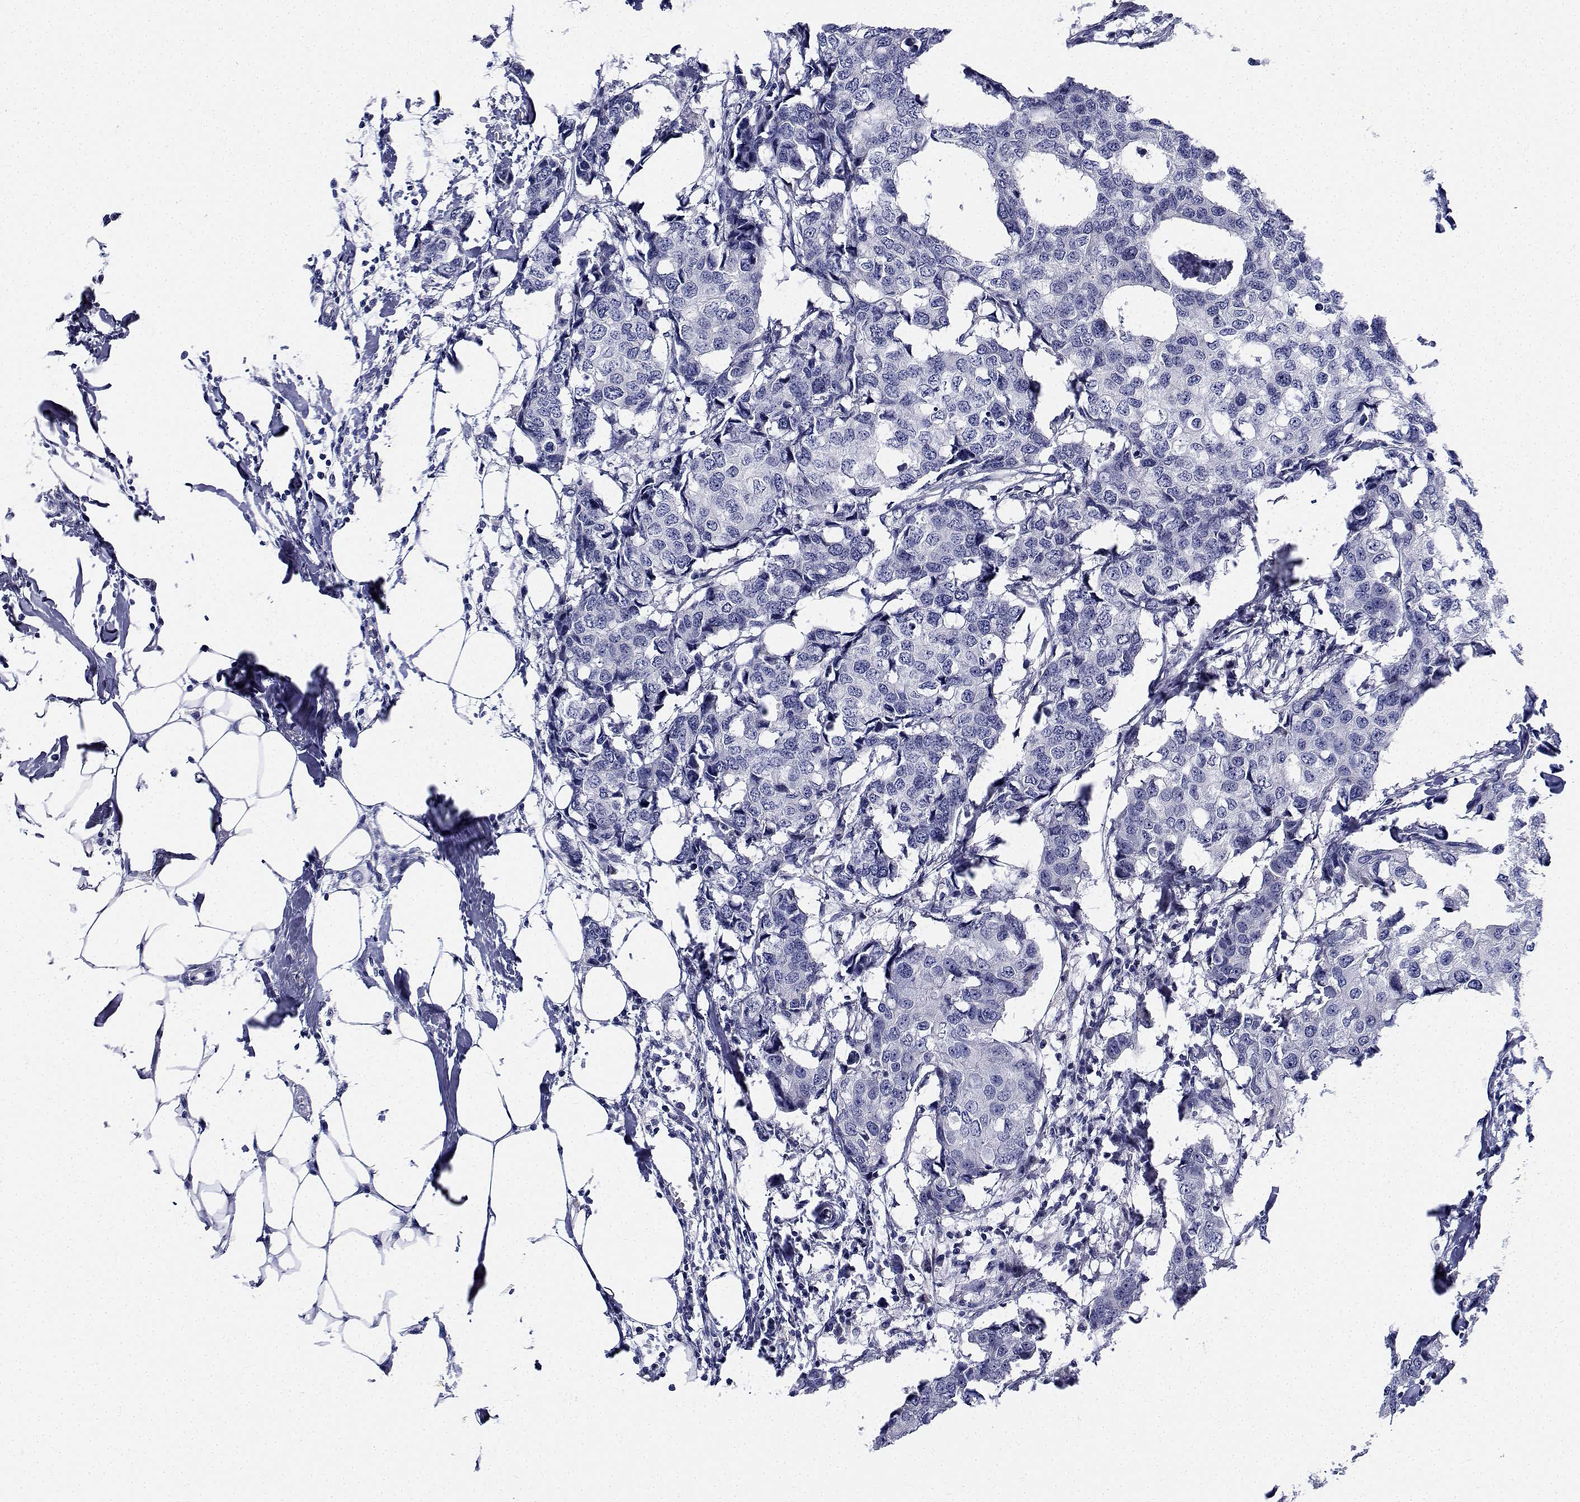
{"staining": {"intensity": "negative", "quantity": "none", "location": "none"}, "tissue": "breast cancer", "cell_type": "Tumor cells", "image_type": "cancer", "snomed": [{"axis": "morphology", "description": "Duct carcinoma"}, {"axis": "topography", "description": "Breast"}], "caption": "Tumor cells are negative for brown protein staining in intraductal carcinoma (breast).", "gene": "CDHR3", "patient": {"sex": "female", "age": 27}}